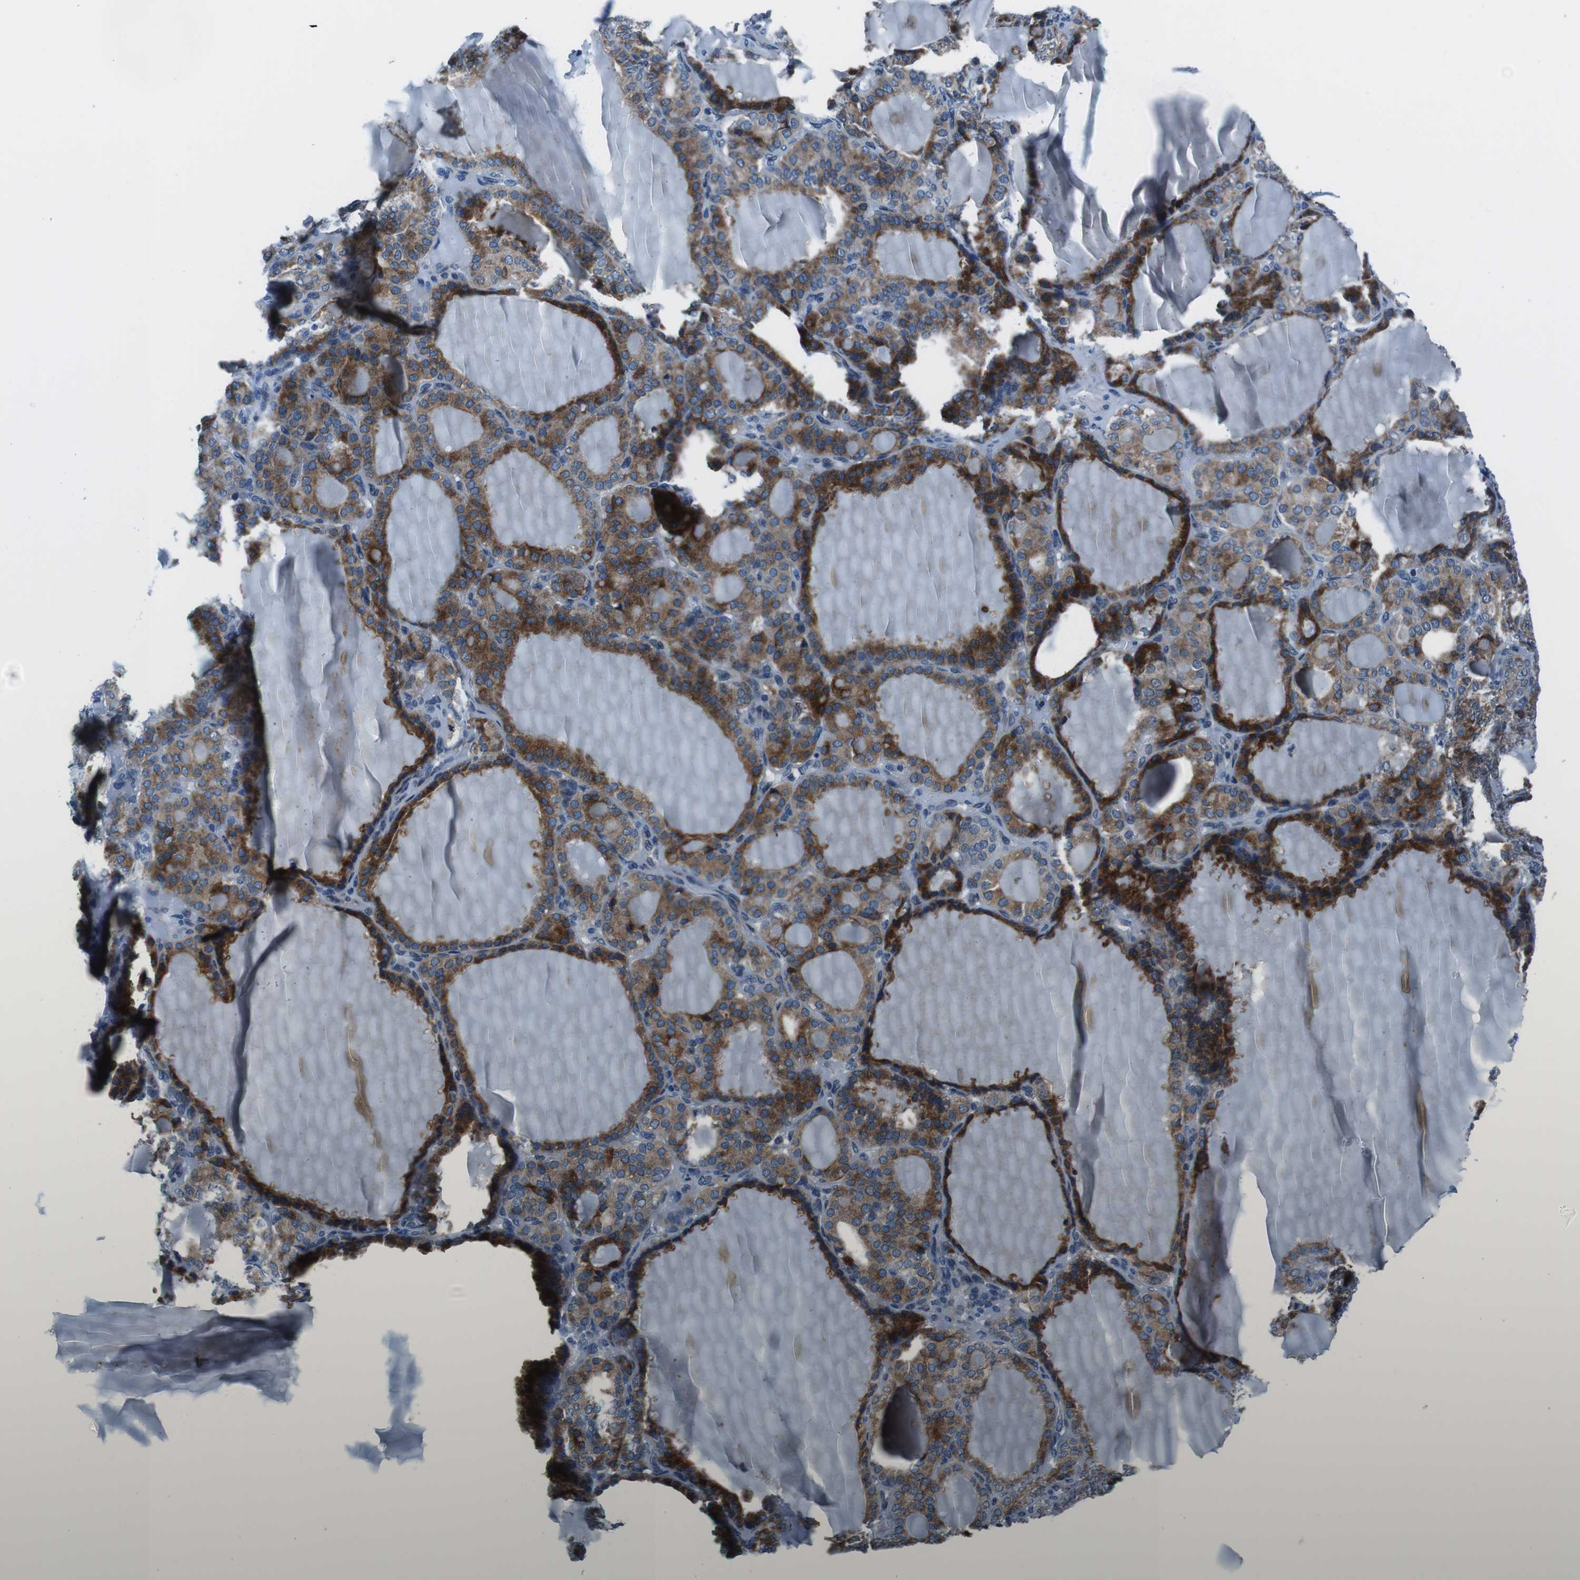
{"staining": {"intensity": "moderate", "quantity": ">75%", "location": "cytoplasmic/membranous"}, "tissue": "thyroid gland", "cell_type": "Glandular cells", "image_type": "normal", "snomed": [{"axis": "morphology", "description": "Normal tissue, NOS"}, {"axis": "topography", "description": "Thyroid gland"}], "caption": "Brown immunohistochemical staining in benign human thyroid gland displays moderate cytoplasmic/membranous expression in about >75% of glandular cells.", "gene": "NUCB2", "patient": {"sex": "female", "age": 28}}